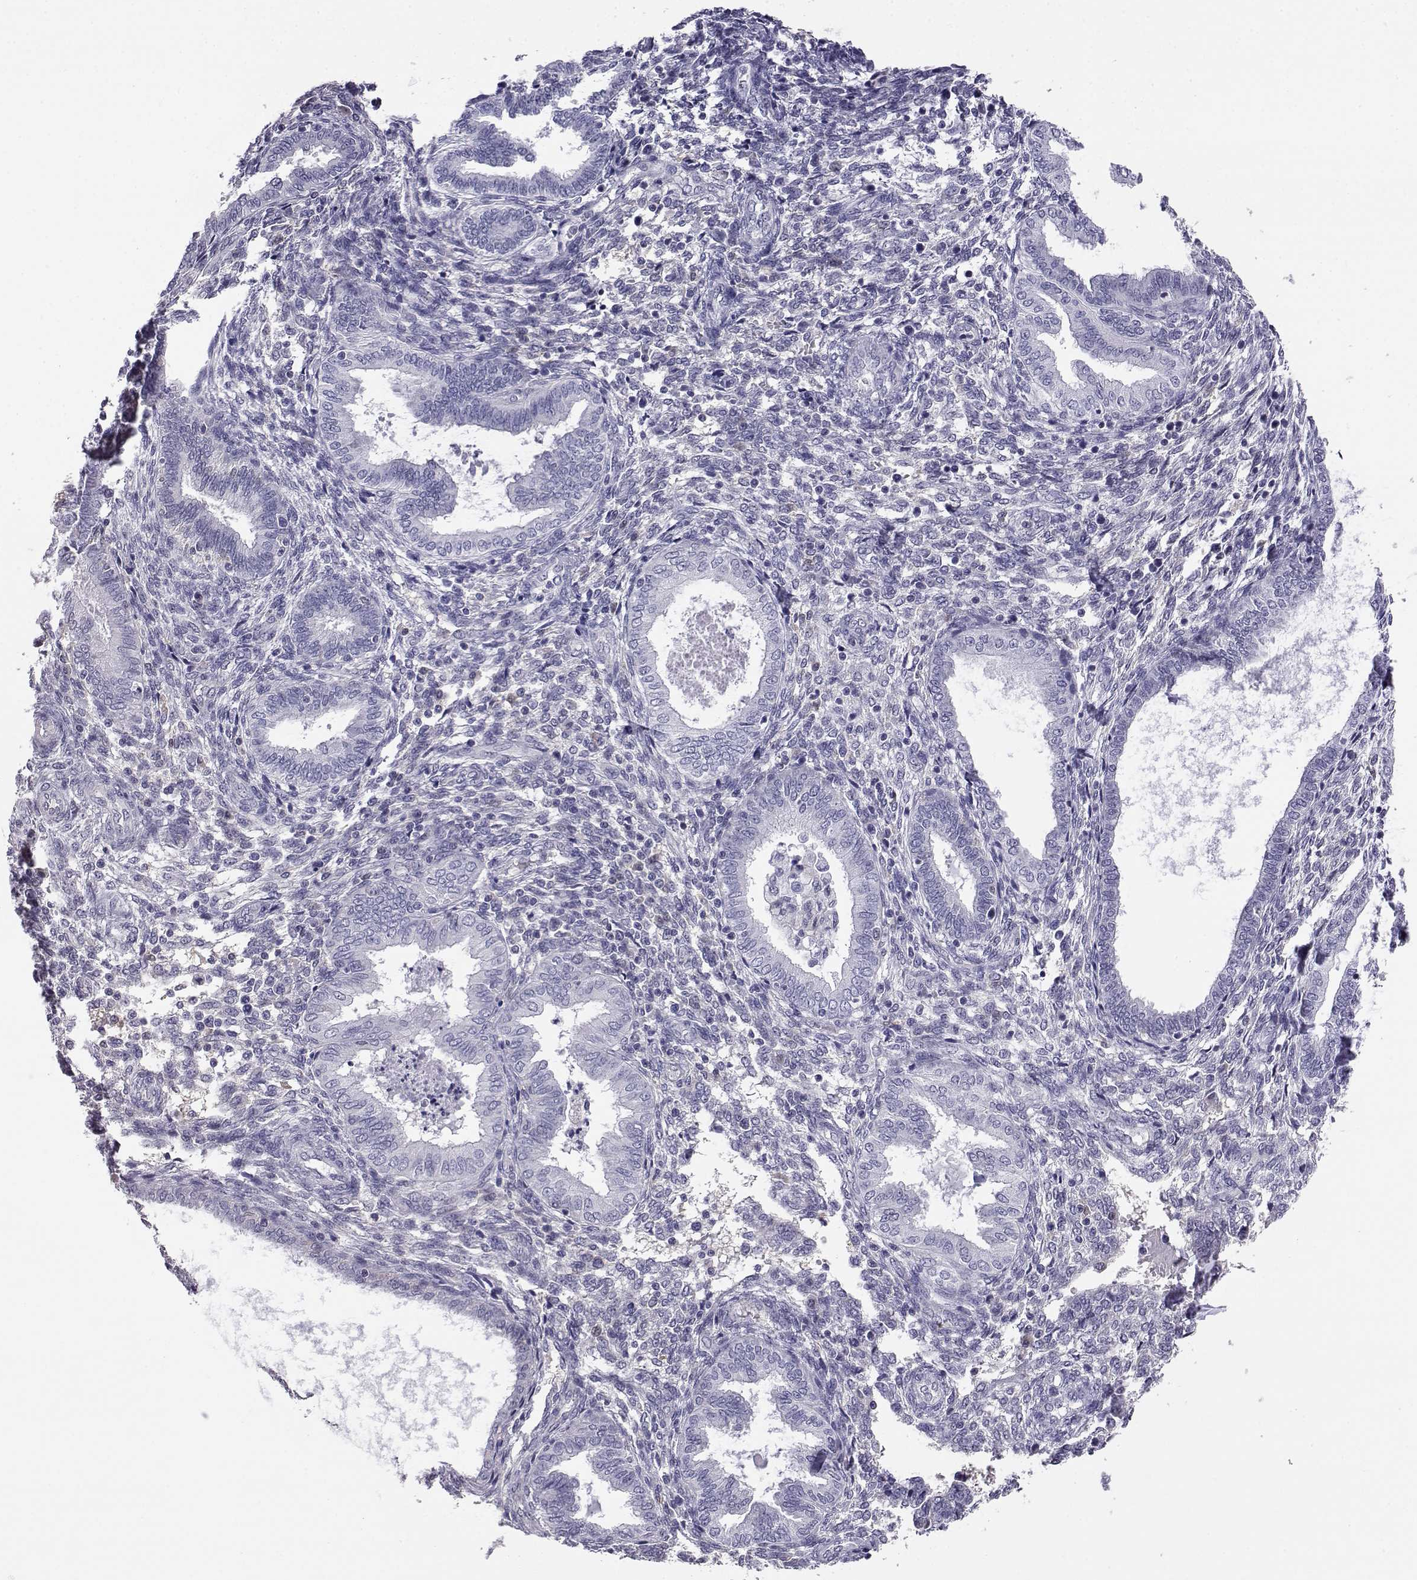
{"staining": {"intensity": "negative", "quantity": "none", "location": "none"}, "tissue": "endometrium", "cell_type": "Cells in endometrial stroma", "image_type": "normal", "snomed": [{"axis": "morphology", "description": "Normal tissue, NOS"}, {"axis": "topography", "description": "Endometrium"}], "caption": "Human endometrium stained for a protein using IHC reveals no staining in cells in endometrial stroma.", "gene": "AKR1B1", "patient": {"sex": "female", "age": 42}}